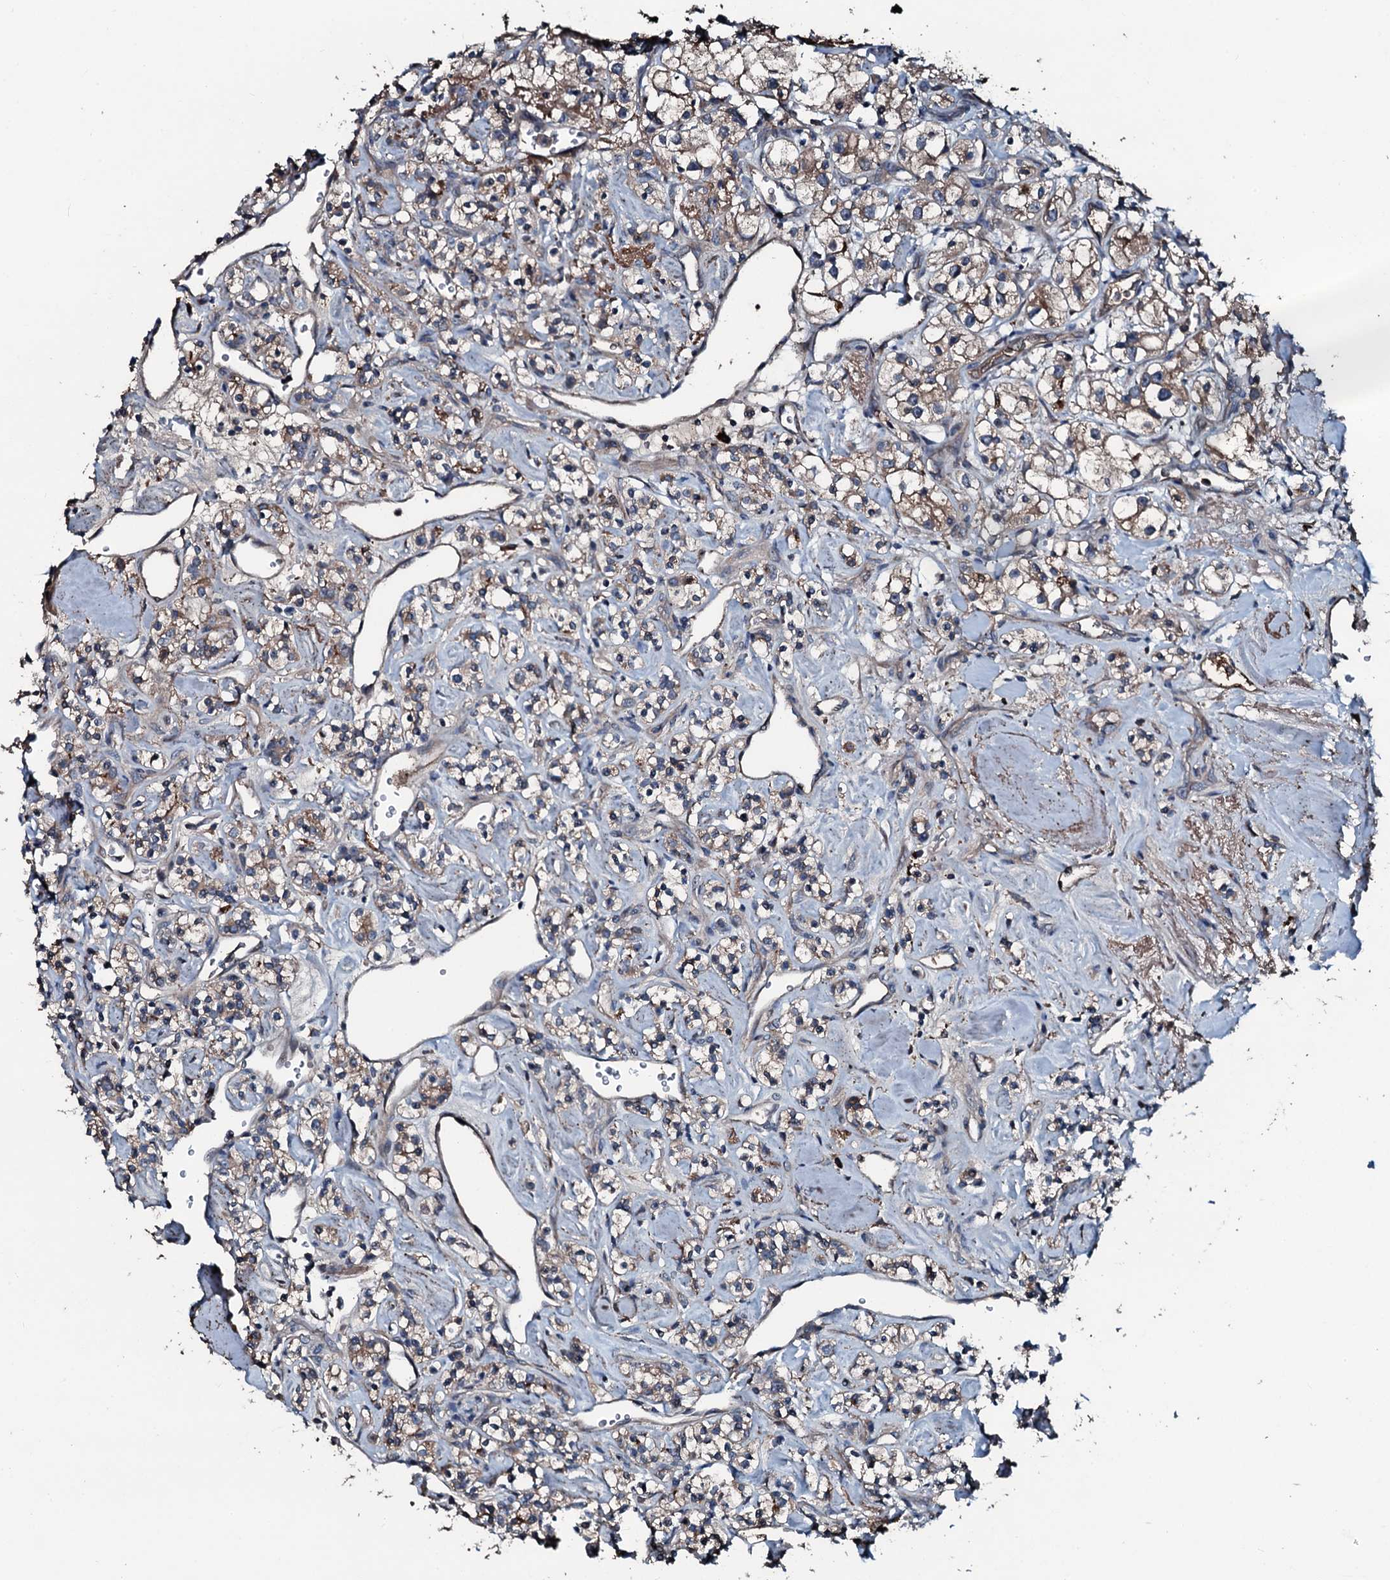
{"staining": {"intensity": "moderate", "quantity": "<25%", "location": "cytoplasmic/membranous"}, "tissue": "renal cancer", "cell_type": "Tumor cells", "image_type": "cancer", "snomed": [{"axis": "morphology", "description": "Adenocarcinoma, NOS"}, {"axis": "topography", "description": "Kidney"}], "caption": "This is an image of immunohistochemistry staining of renal cancer, which shows moderate positivity in the cytoplasmic/membranous of tumor cells.", "gene": "AARS1", "patient": {"sex": "male", "age": 77}}